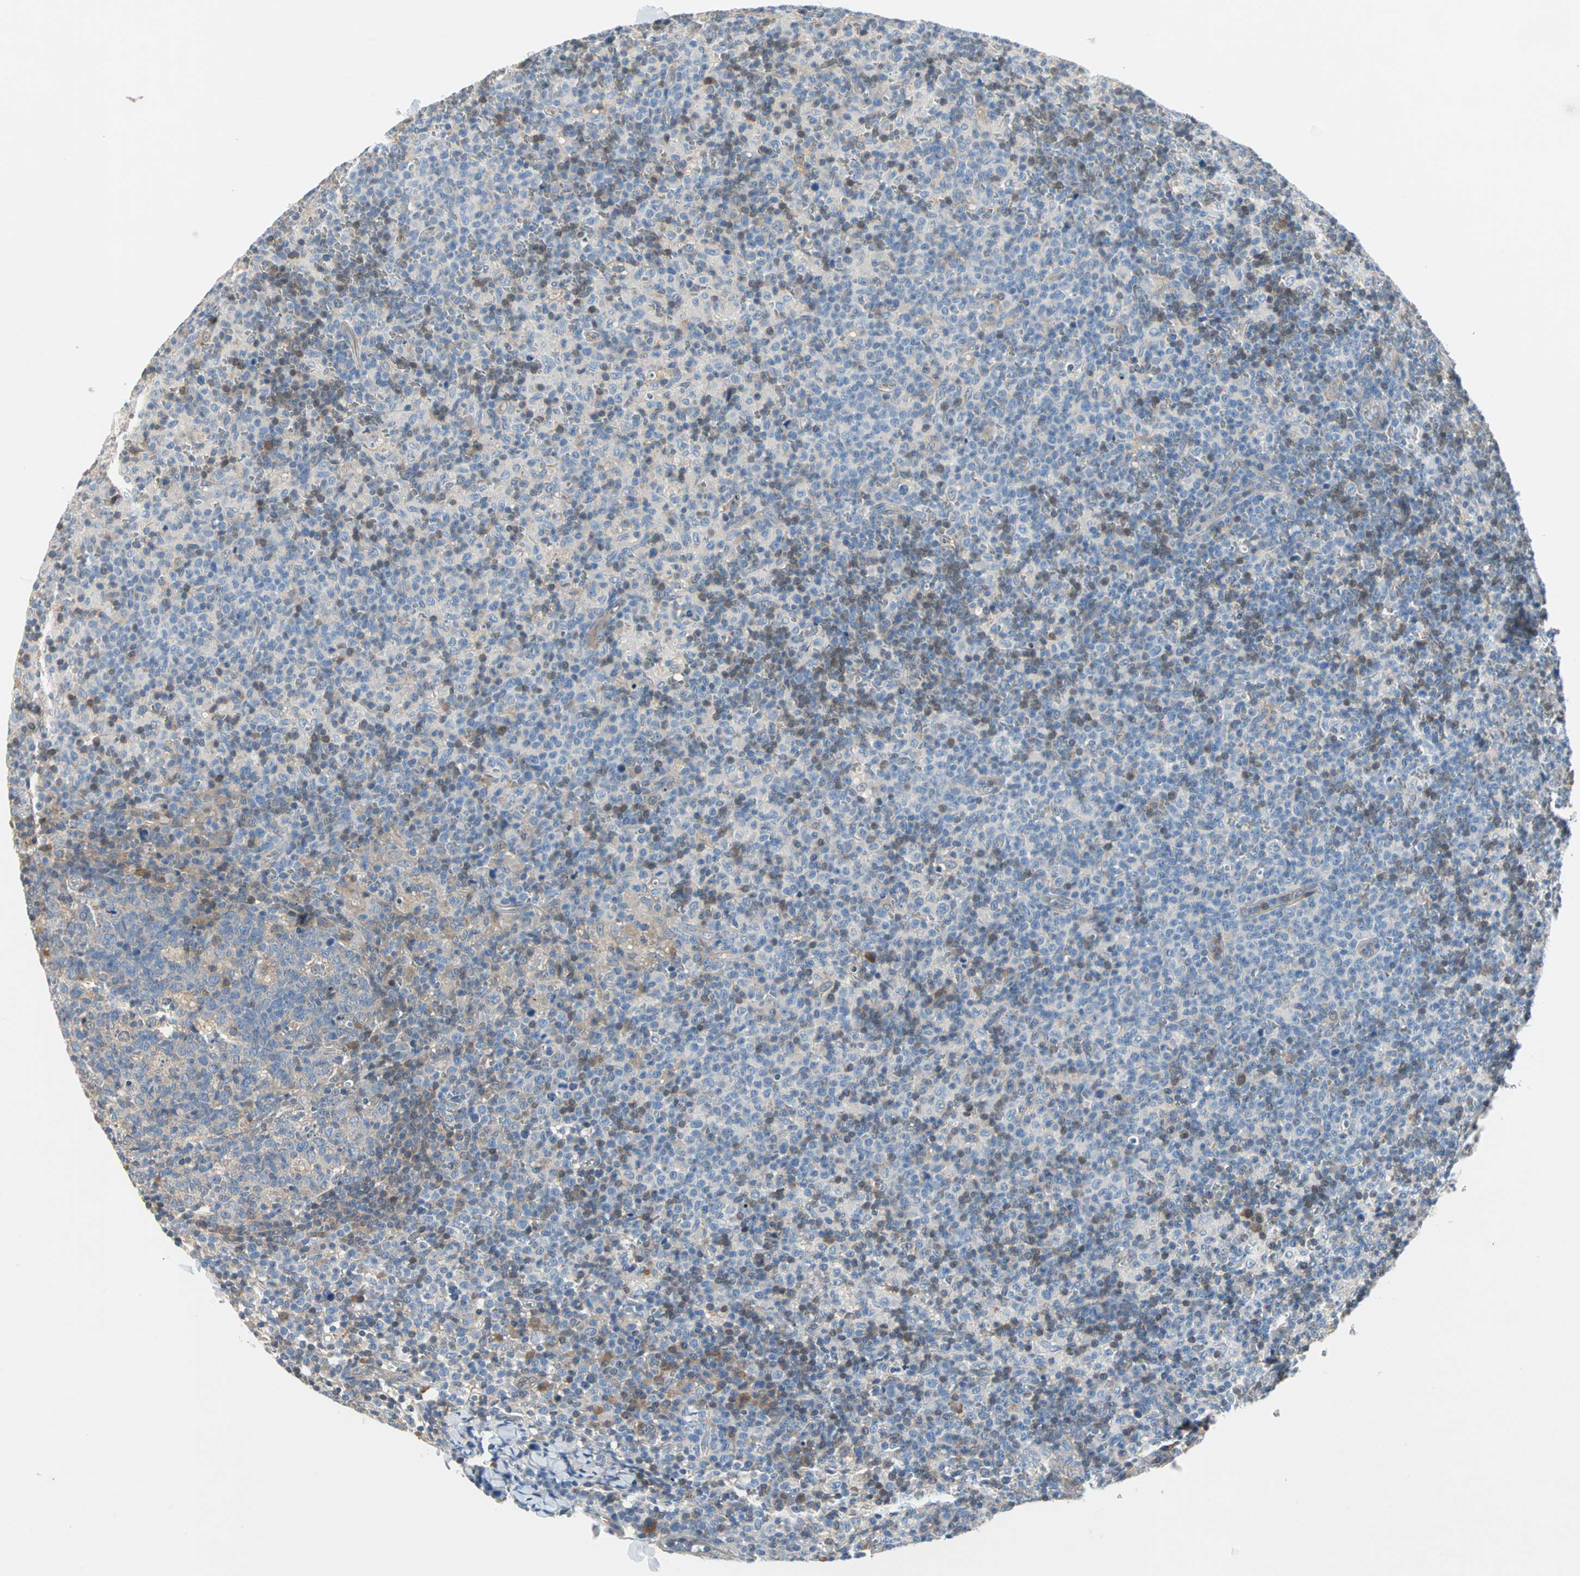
{"staining": {"intensity": "weak", "quantity": ">75%", "location": "cytoplasmic/membranous"}, "tissue": "lymph node", "cell_type": "Germinal center cells", "image_type": "normal", "snomed": [{"axis": "morphology", "description": "Normal tissue, NOS"}, {"axis": "morphology", "description": "Inflammation, NOS"}, {"axis": "topography", "description": "Lymph node"}], "caption": "High-magnification brightfield microscopy of unremarkable lymph node stained with DAB (3,3'-diaminobenzidine) (brown) and counterstained with hematoxylin (blue). germinal center cells exhibit weak cytoplasmic/membranous staining is seen in about>75% of cells.", "gene": "MPI", "patient": {"sex": "male", "age": 55}}